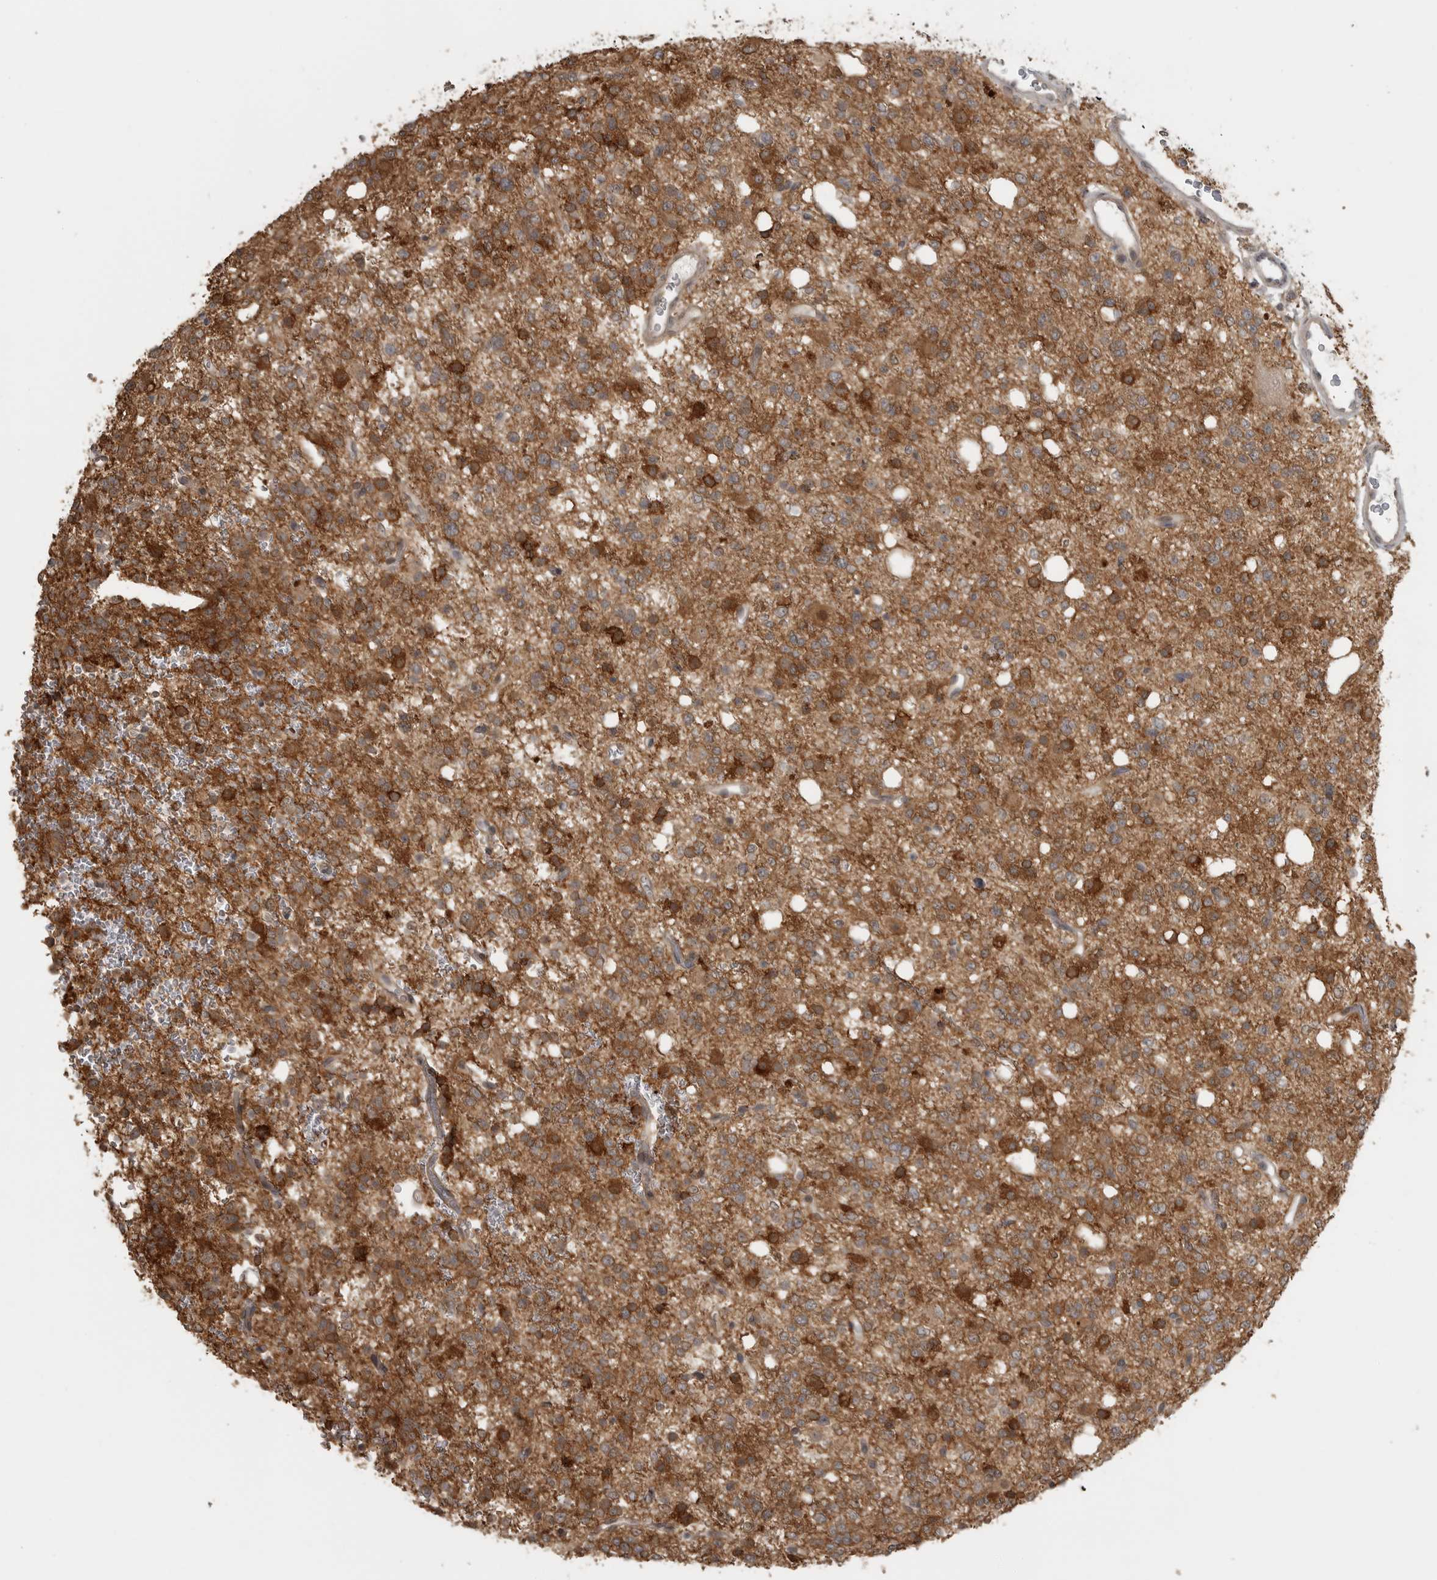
{"staining": {"intensity": "strong", "quantity": "25%-75%", "location": "cytoplasmic/membranous"}, "tissue": "glioma", "cell_type": "Tumor cells", "image_type": "cancer", "snomed": [{"axis": "morphology", "description": "Glioma, malignant, High grade"}, {"axis": "topography", "description": "Brain"}], "caption": "Strong cytoplasmic/membranous protein staining is identified in about 25%-75% of tumor cells in glioma.", "gene": "LLGL1", "patient": {"sex": "female", "age": 62}}